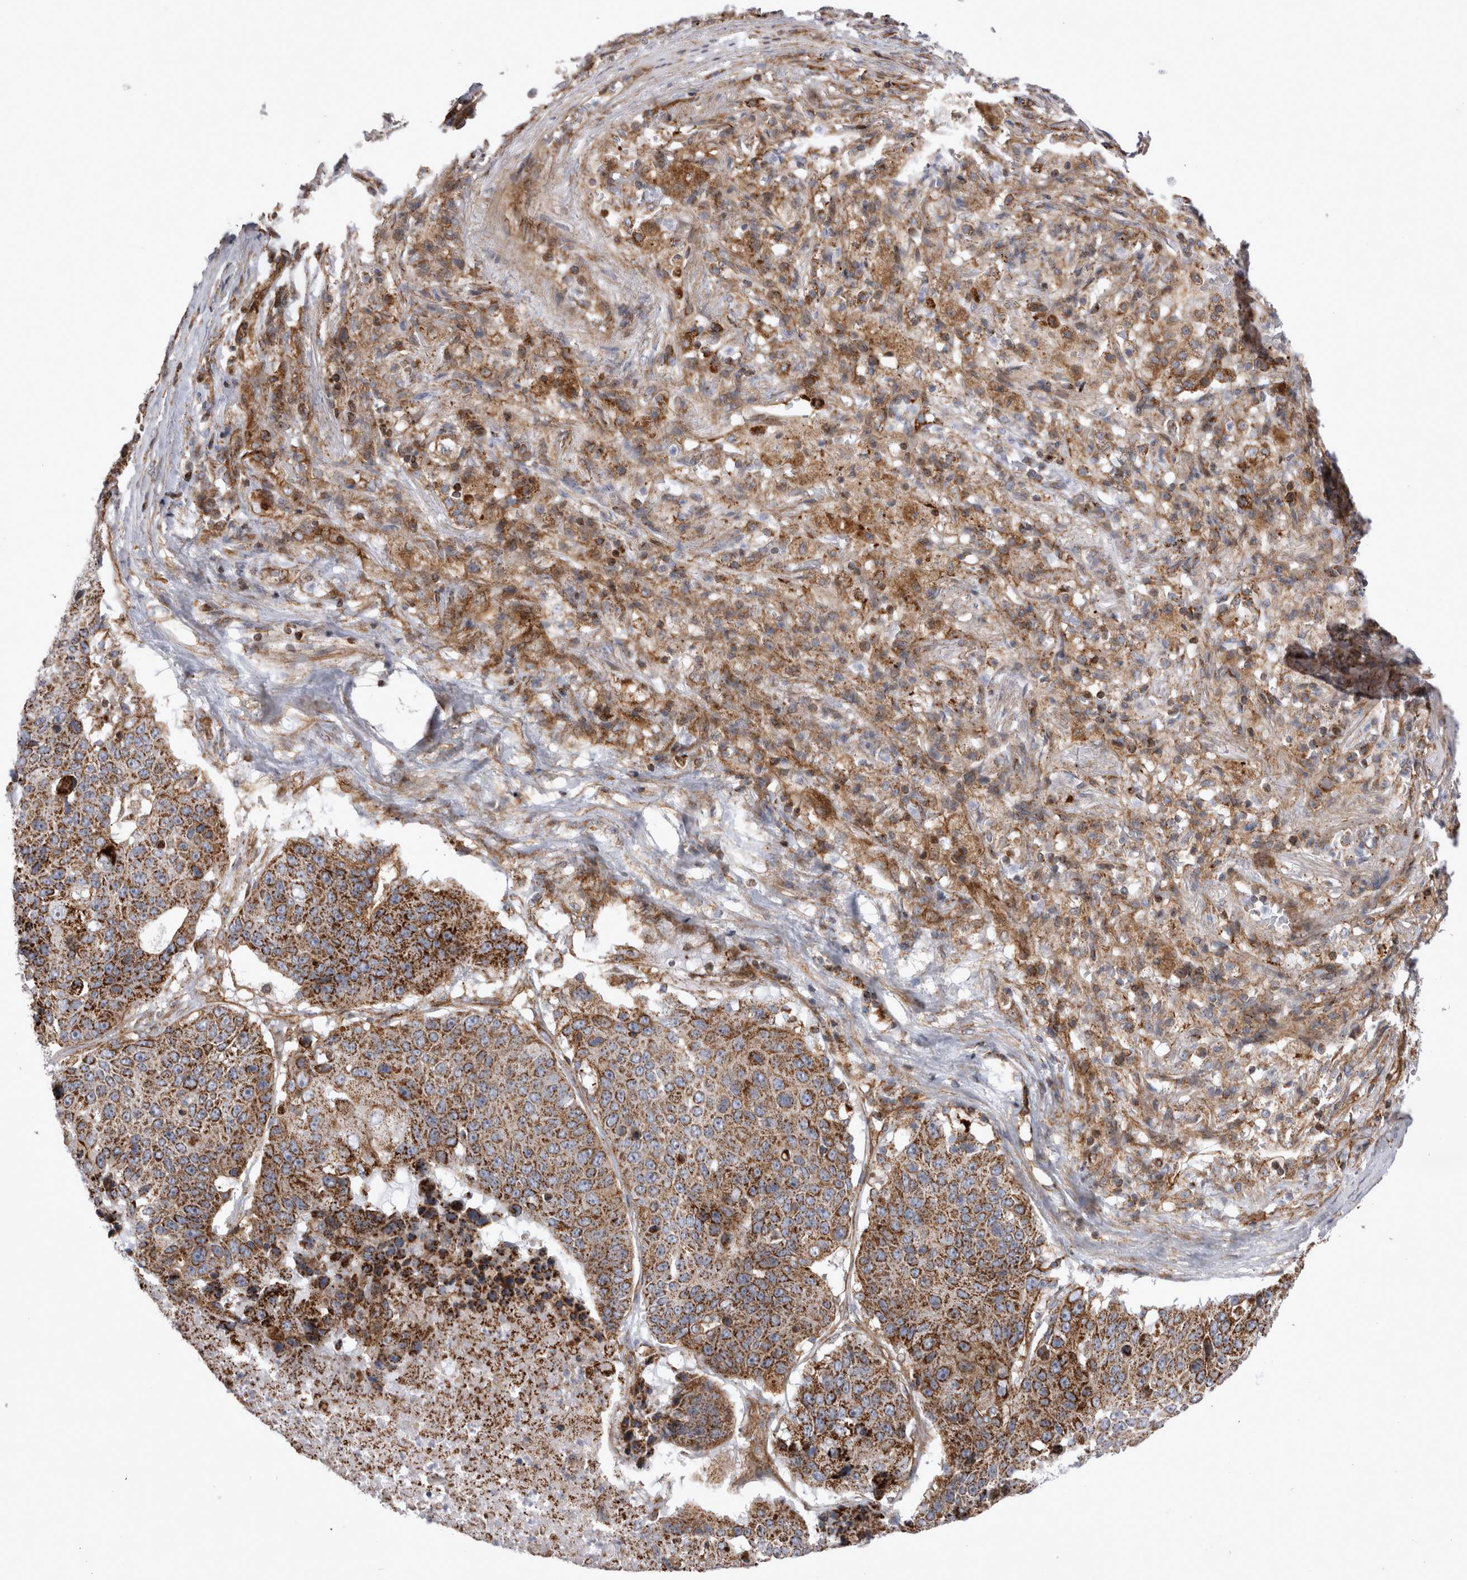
{"staining": {"intensity": "moderate", "quantity": ">75%", "location": "cytoplasmic/membranous"}, "tissue": "lung cancer", "cell_type": "Tumor cells", "image_type": "cancer", "snomed": [{"axis": "morphology", "description": "Squamous cell carcinoma, NOS"}, {"axis": "topography", "description": "Lung"}], "caption": "Tumor cells display medium levels of moderate cytoplasmic/membranous positivity in approximately >75% of cells in lung cancer.", "gene": "TSPOAP1", "patient": {"sex": "male", "age": 61}}